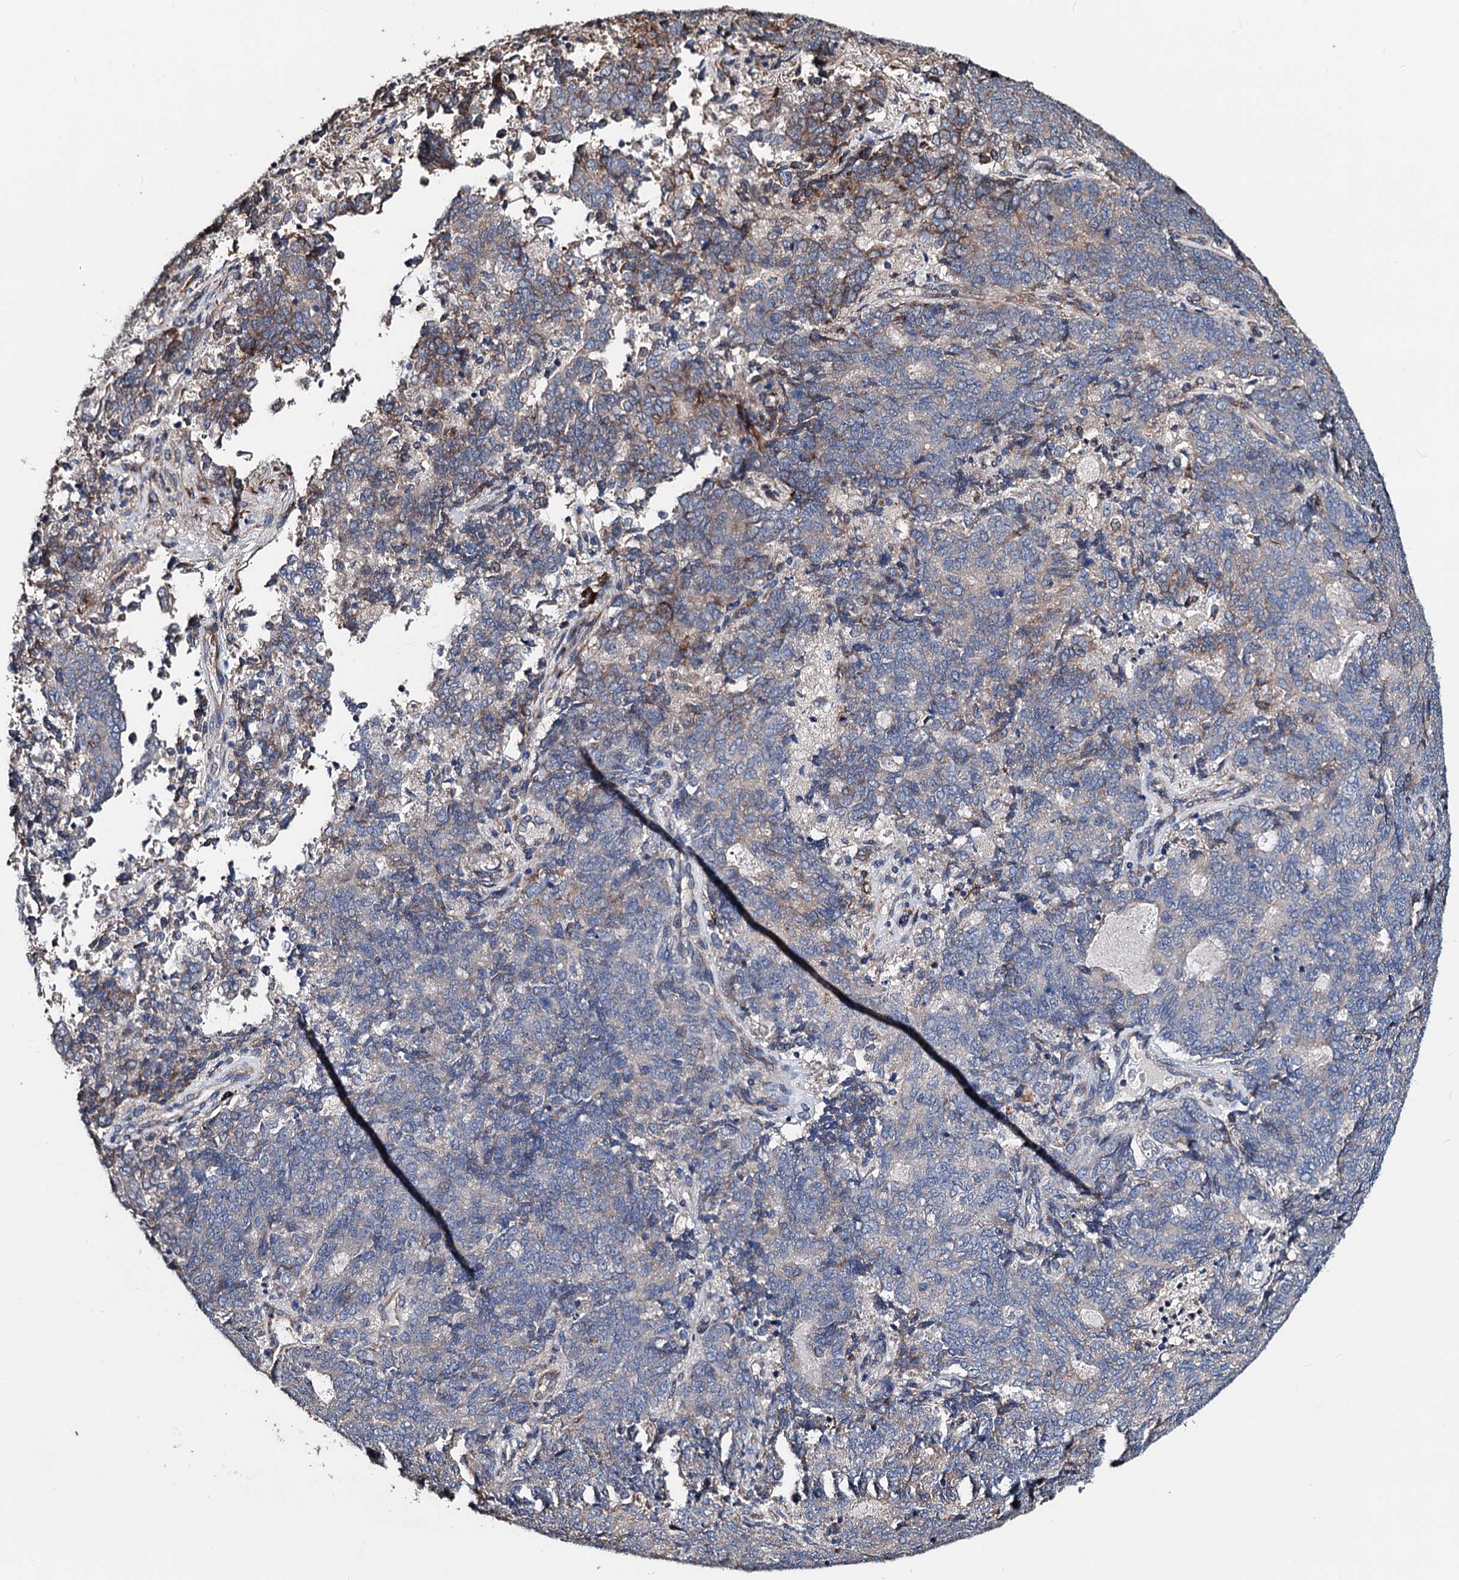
{"staining": {"intensity": "moderate", "quantity": "<25%", "location": "cytoplasmic/membranous"}, "tissue": "endometrial cancer", "cell_type": "Tumor cells", "image_type": "cancer", "snomed": [{"axis": "morphology", "description": "Adenocarcinoma, NOS"}, {"axis": "topography", "description": "Endometrium"}], "caption": "Moderate cytoplasmic/membranous expression is seen in approximately <25% of tumor cells in endometrial adenocarcinoma. The staining was performed using DAB (3,3'-diaminobenzidine) to visualize the protein expression in brown, while the nuclei were stained in blue with hematoxylin (Magnification: 20x).", "gene": "AKAP11", "patient": {"sex": "female", "age": 80}}